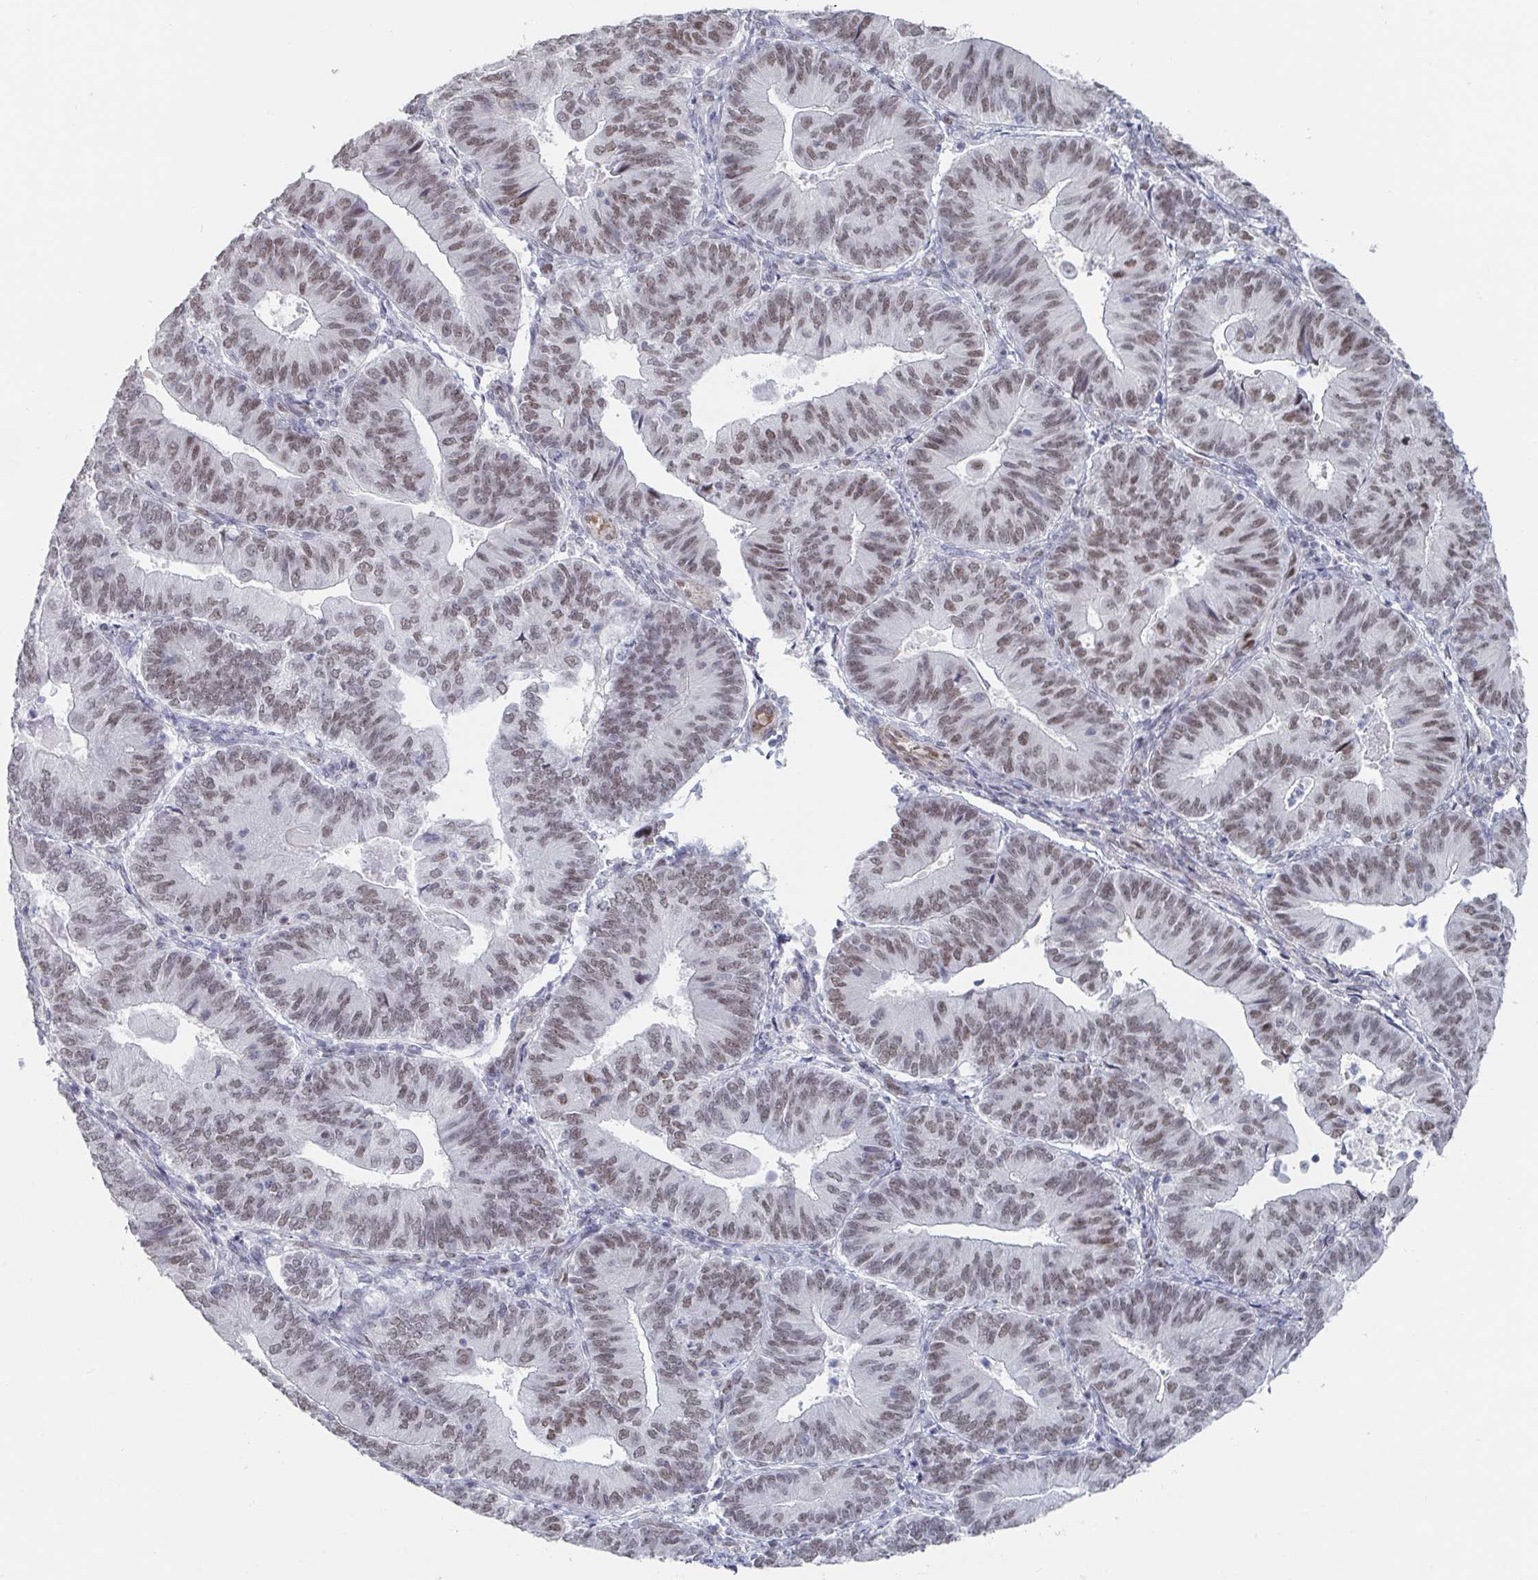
{"staining": {"intensity": "moderate", "quantity": ">75%", "location": "nuclear"}, "tissue": "endometrial cancer", "cell_type": "Tumor cells", "image_type": "cancer", "snomed": [{"axis": "morphology", "description": "Adenocarcinoma, NOS"}, {"axis": "topography", "description": "Endometrium"}], "caption": "Immunohistochemical staining of endometrial cancer shows medium levels of moderate nuclear protein staining in about >75% of tumor cells. The protein of interest is shown in brown color, while the nuclei are stained blue.", "gene": "BCL7B", "patient": {"sex": "female", "age": 65}}